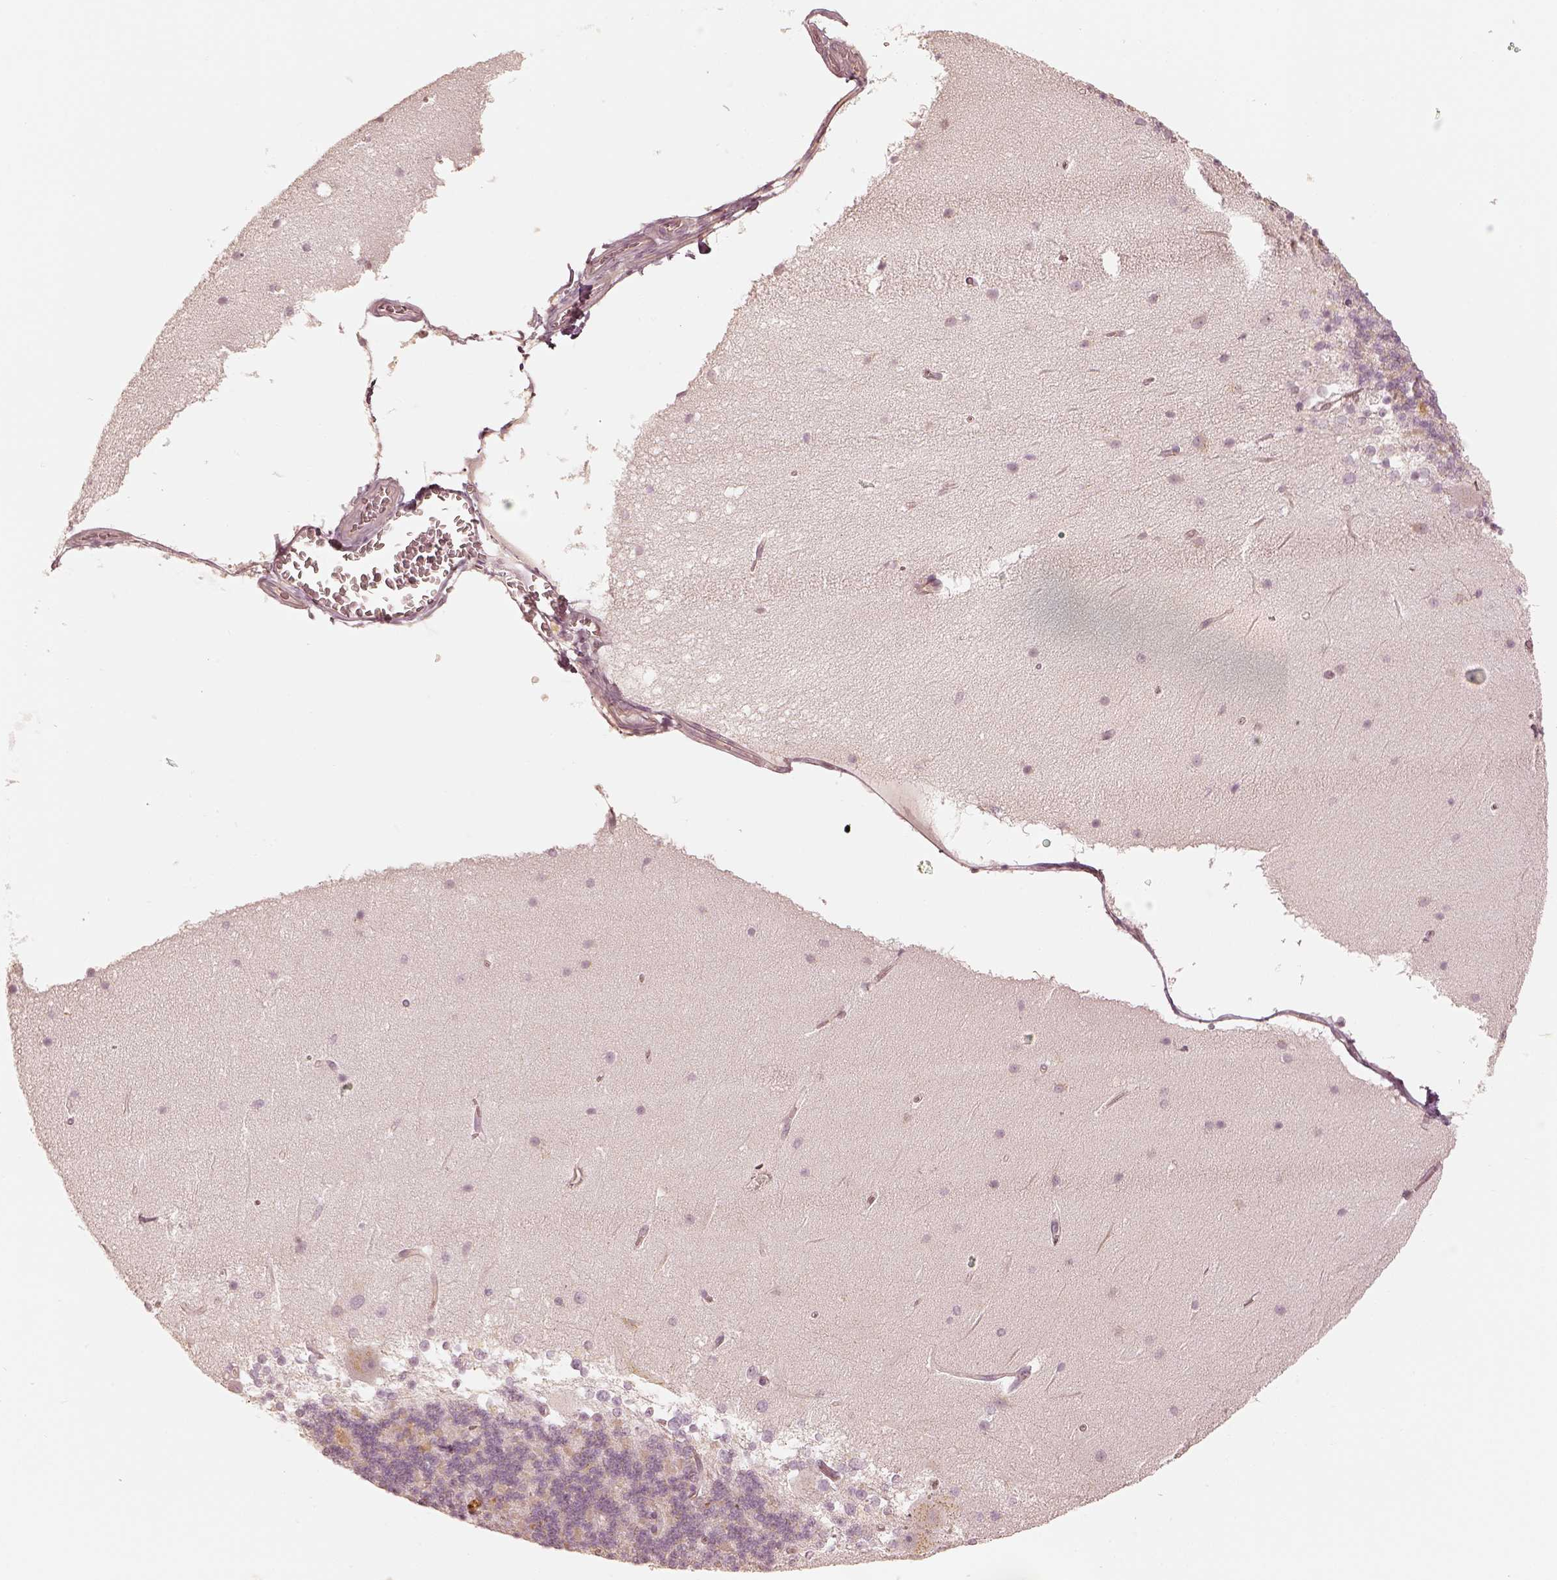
{"staining": {"intensity": "weak", "quantity": "<25%", "location": "cytoplasmic/membranous"}, "tissue": "cerebellum", "cell_type": "Cells in granular layer", "image_type": "normal", "snomed": [{"axis": "morphology", "description": "Normal tissue, NOS"}, {"axis": "topography", "description": "Cerebellum"}], "caption": "Immunohistochemistry (IHC) of unremarkable cerebellum reveals no staining in cells in granular layer. Nuclei are stained in blue.", "gene": "GORASP2", "patient": {"sex": "female", "age": 19}}